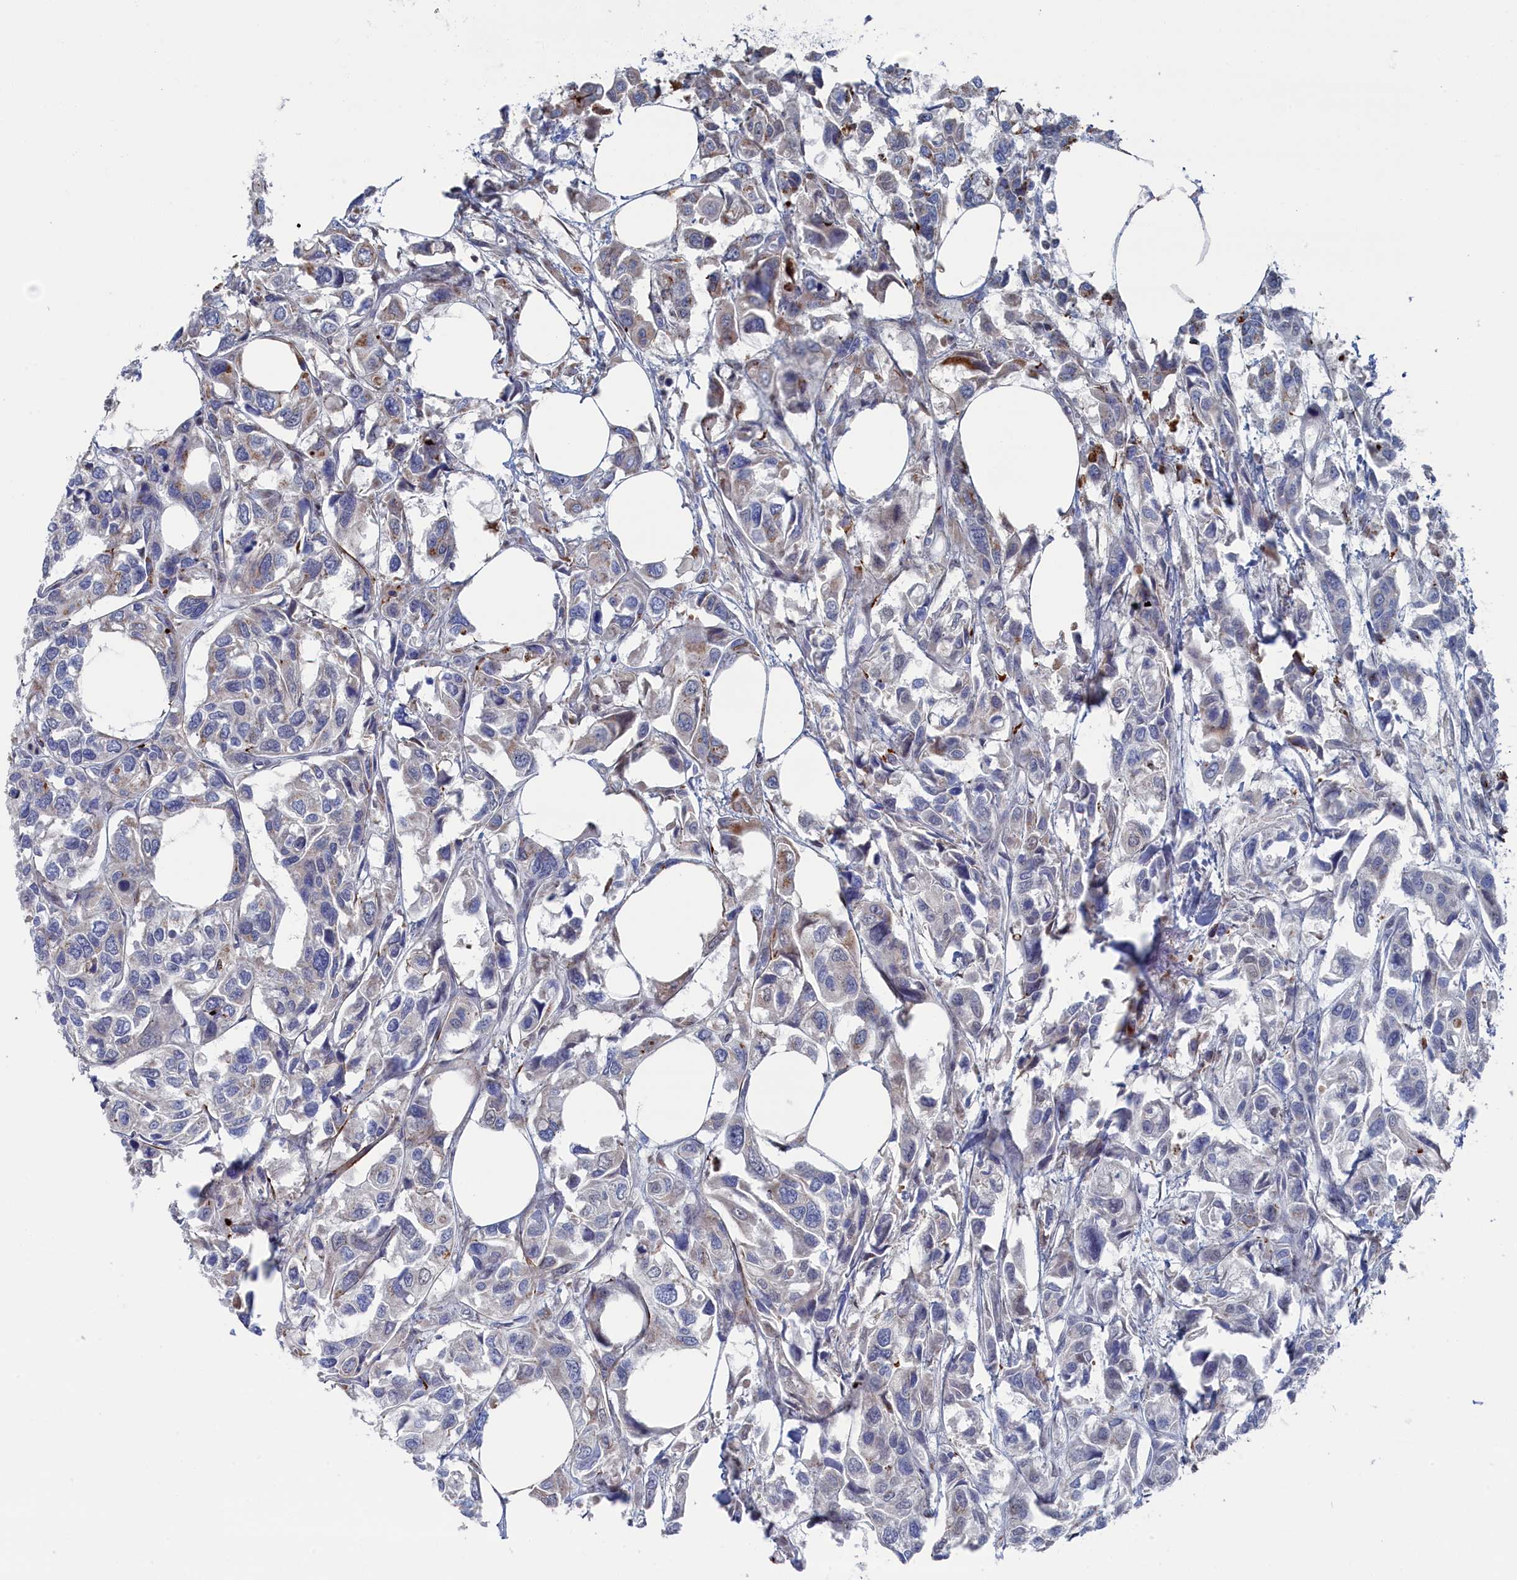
{"staining": {"intensity": "moderate", "quantity": "<25%", "location": "cytoplasmic/membranous"}, "tissue": "urothelial cancer", "cell_type": "Tumor cells", "image_type": "cancer", "snomed": [{"axis": "morphology", "description": "Urothelial carcinoma, High grade"}, {"axis": "topography", "description": "Urinary bladder"}], "caption": "A brown stain shows moderate cytoplasmic/membranous staining of a protein in human urothelial cancer tumor cells.", "gene": "IRX1", "patient": {"sex": "male", "age": 67}}